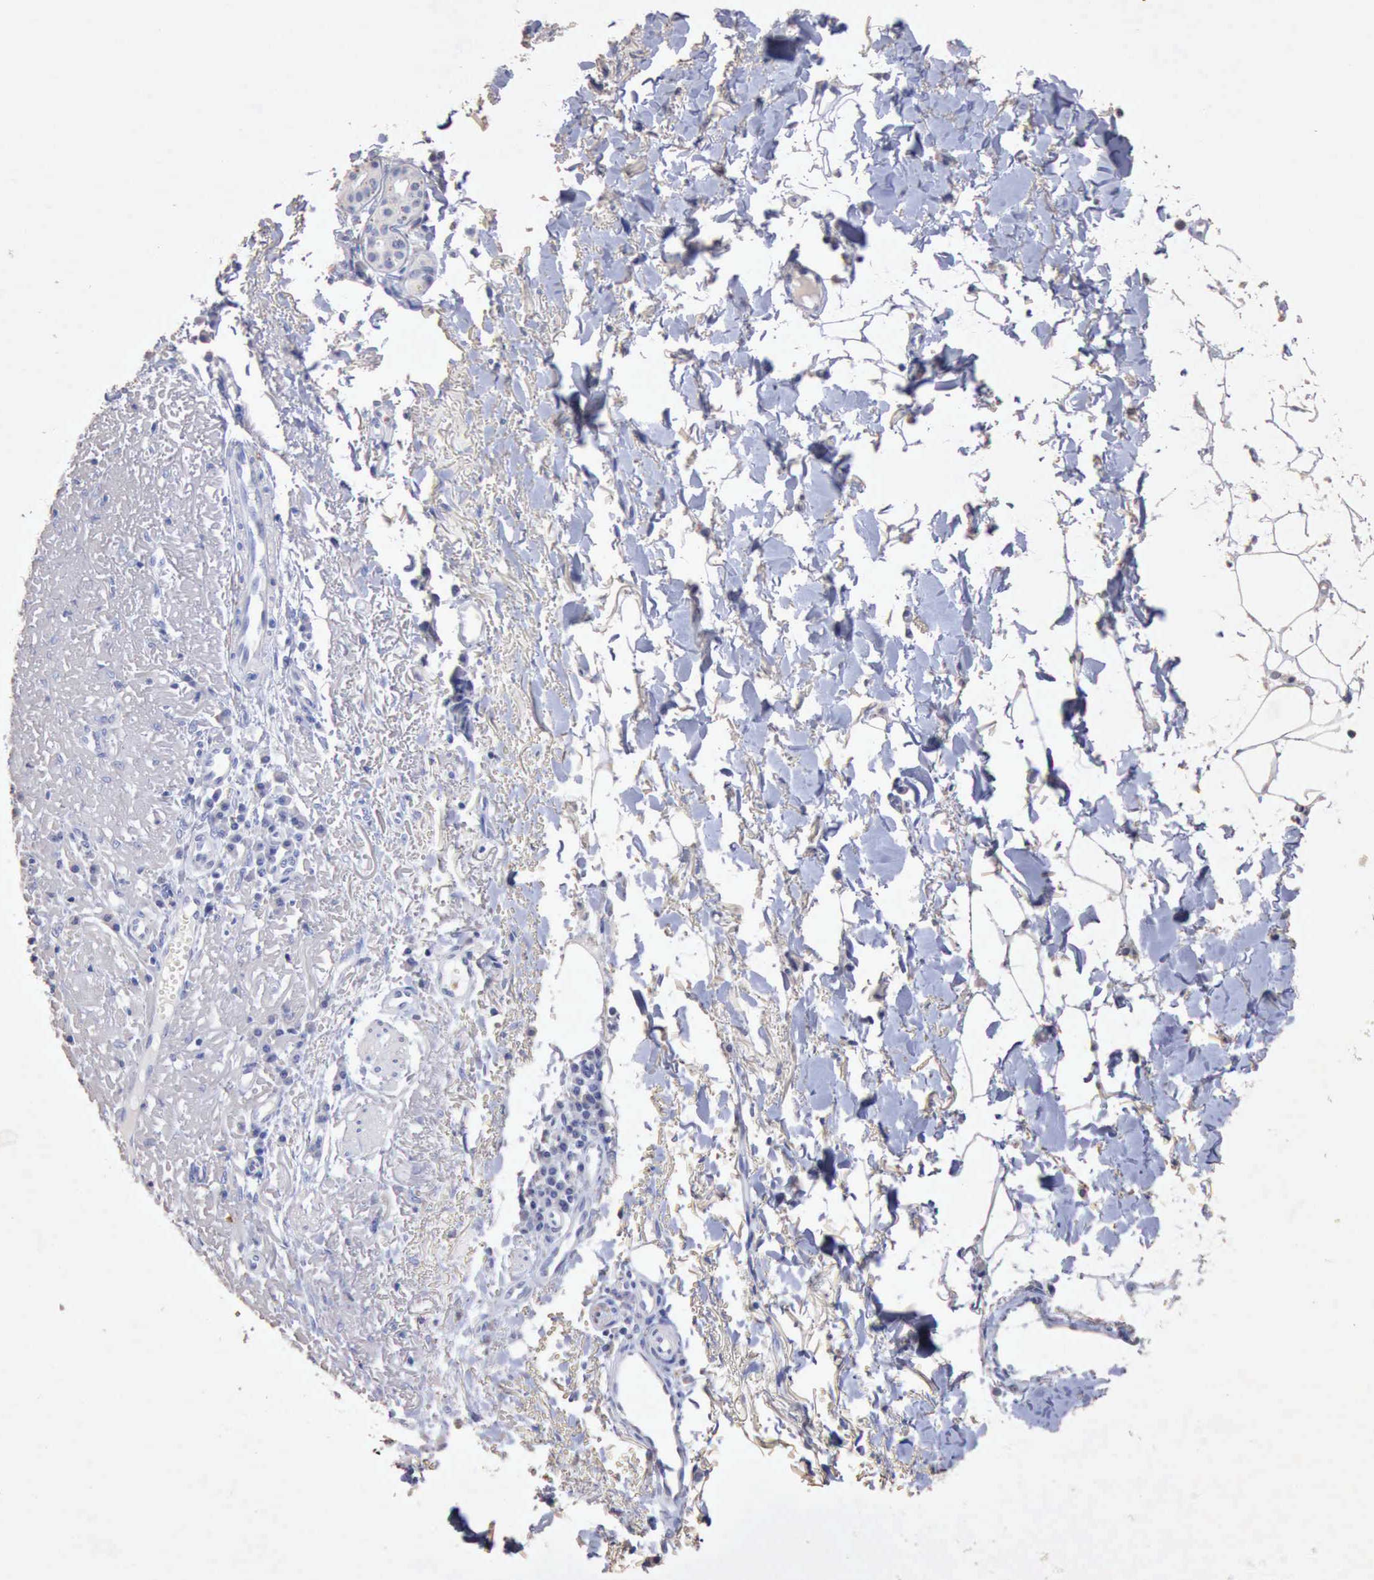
{"staining": {"intensity": "negative", "quantity": "none", "location": "none"}, "tissue": "skin cancer", "cell_type": "Tumor cells", "image_type": "cancer", "snomed": [{"axis": "morphology", "description": "Basal cell carcinoma"}, {"axis": "topography", "description": "Skin"}], "caption": "The photomicrograph shows no staining of tumor cells in skin basal cell carcinoma.", "gene": "KRT6B", "patient": {"sex": "female", "age": 89}}